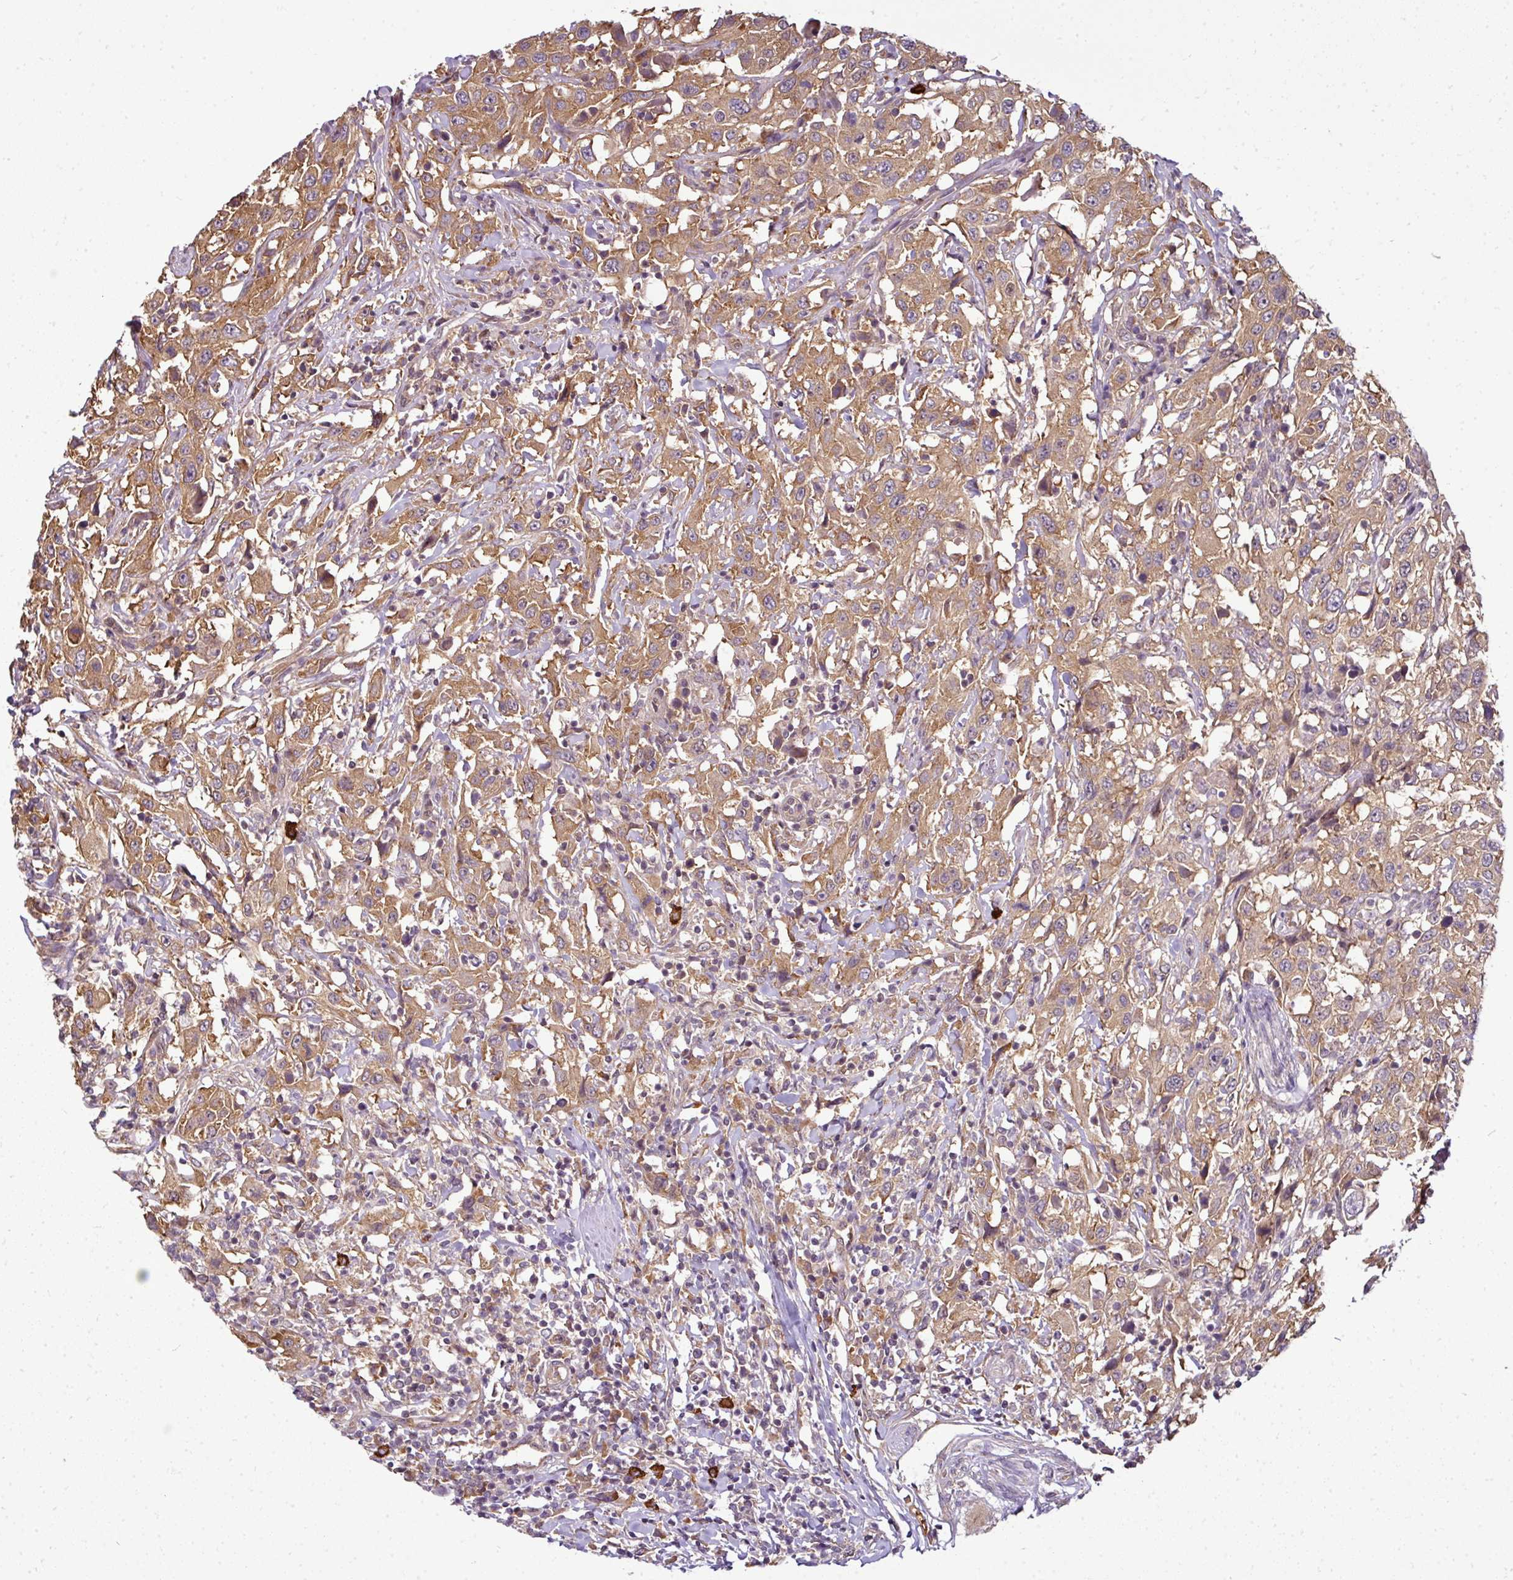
{"staining": {"intensity": "moderate", "quantity": ">75%", "location": "cytoplasmic/membranous"}, "tissue": "urothelial cancer", "cell_type": "Tumor cells", "image_type": "cancer", "snomed": [{"axis": "morphology", "description": "Urothelial carcinoma, High grade"}, {"axis": "topography", "description": "Urinary bladder"}], "caption": "This photomicrograph reveals immunohistochemistry staining of human urothelial cancer, with medium moderate cytoplasmic/membranous staining in about >75% of tumor cells.", "gene": "RBM4B", "patient": {"sex": "male", "age": 61}}